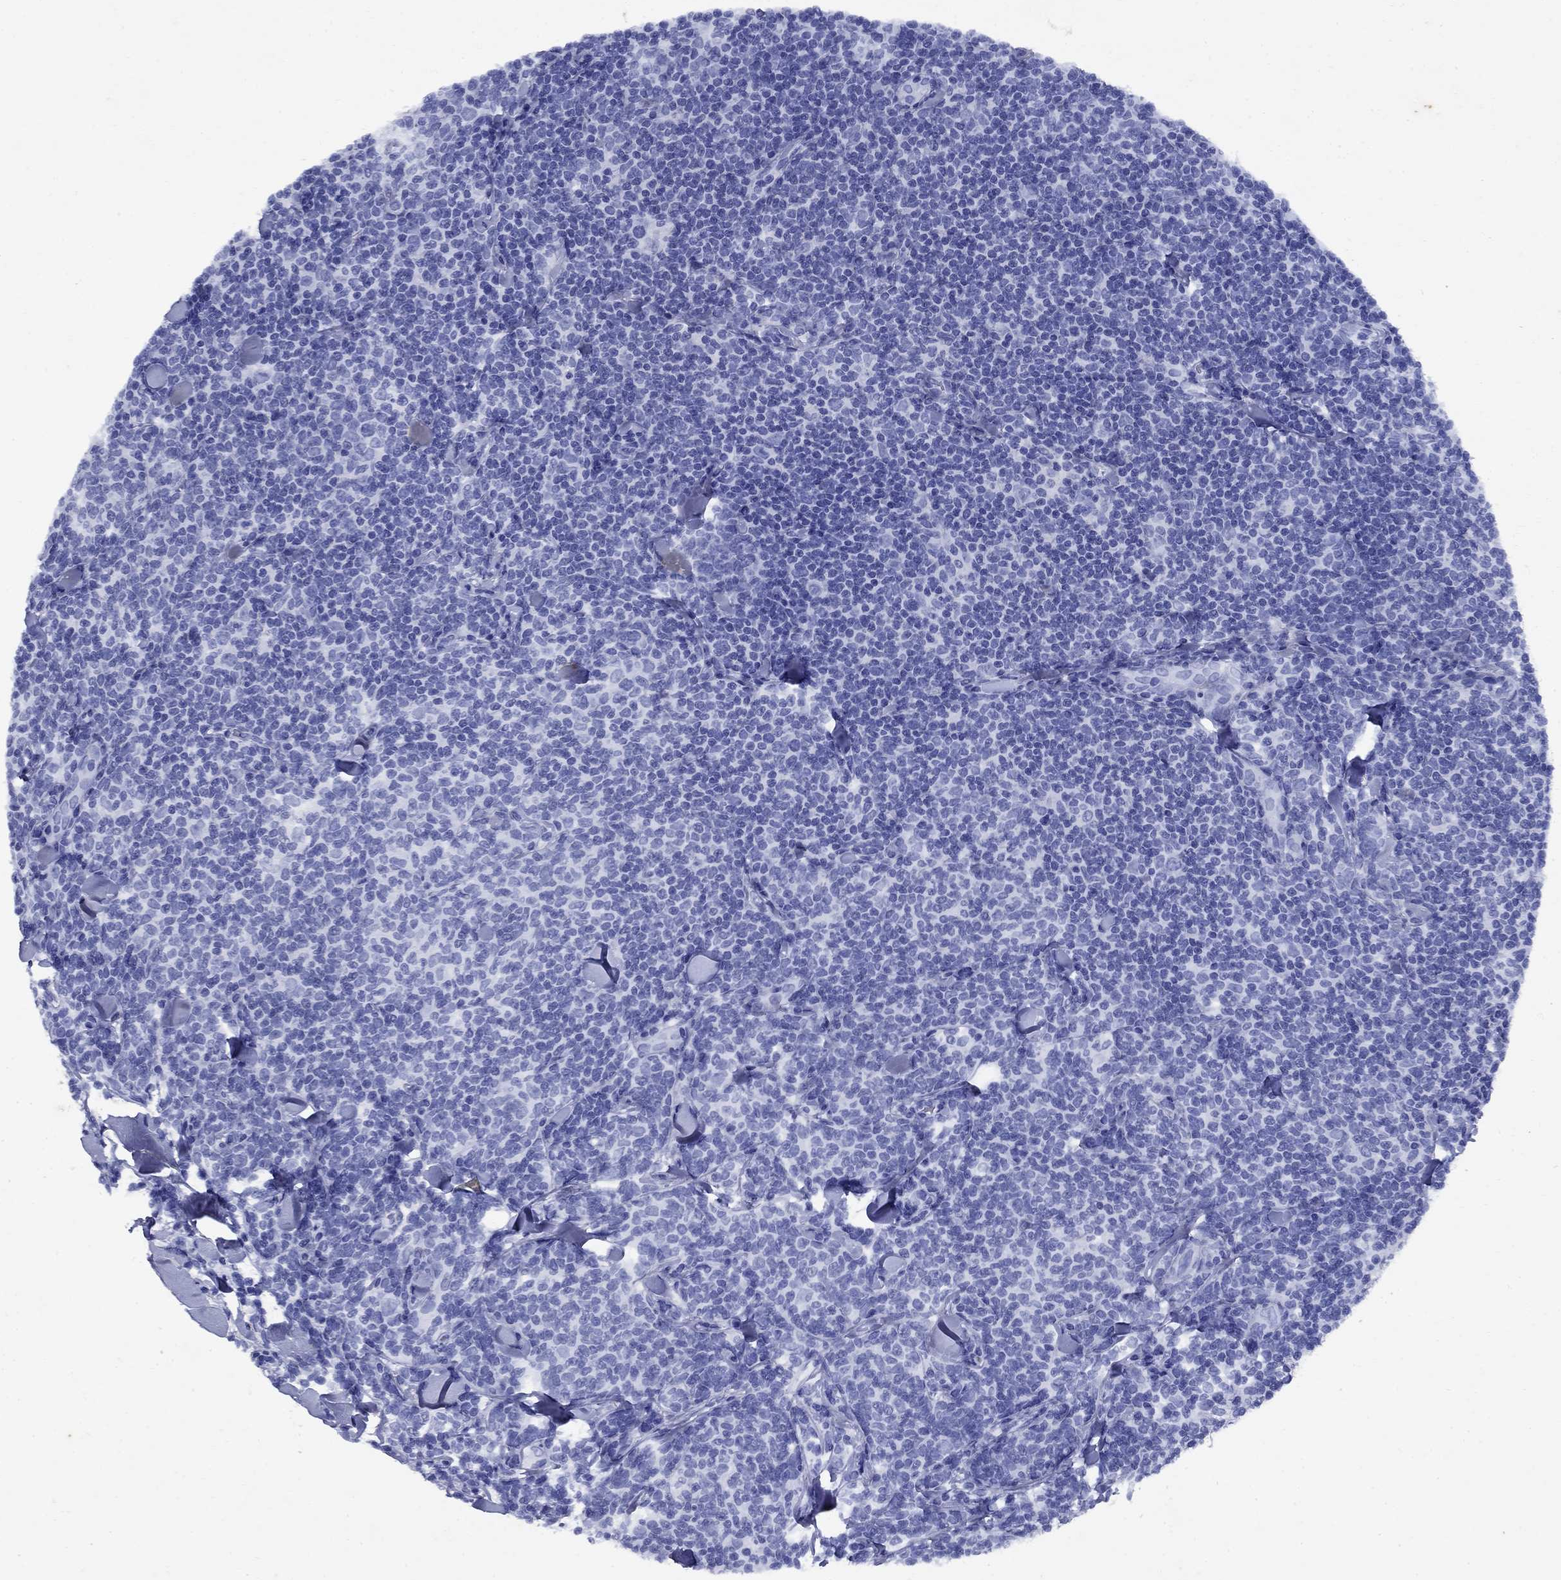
{"staining": {"intensity": "negative", "quantity": "none", "location": "none"}, "tissue": "lymphoma", "cell_type": "Tumor cells", "image_type": "cancer", "snomed": [{"axis": "morphology", "description": "Malignant lymphoma, non-Hodgkin's type, Low grade"}, {"axis": "topography", "description": "Lymph node"}], "caption": "IHC of low-grade malignant lymphoma, non-Hodgkin's type shows no positivity in tumor cells.", "gene": "CD1A", "patient": {"sex": "female", "age": 56}}